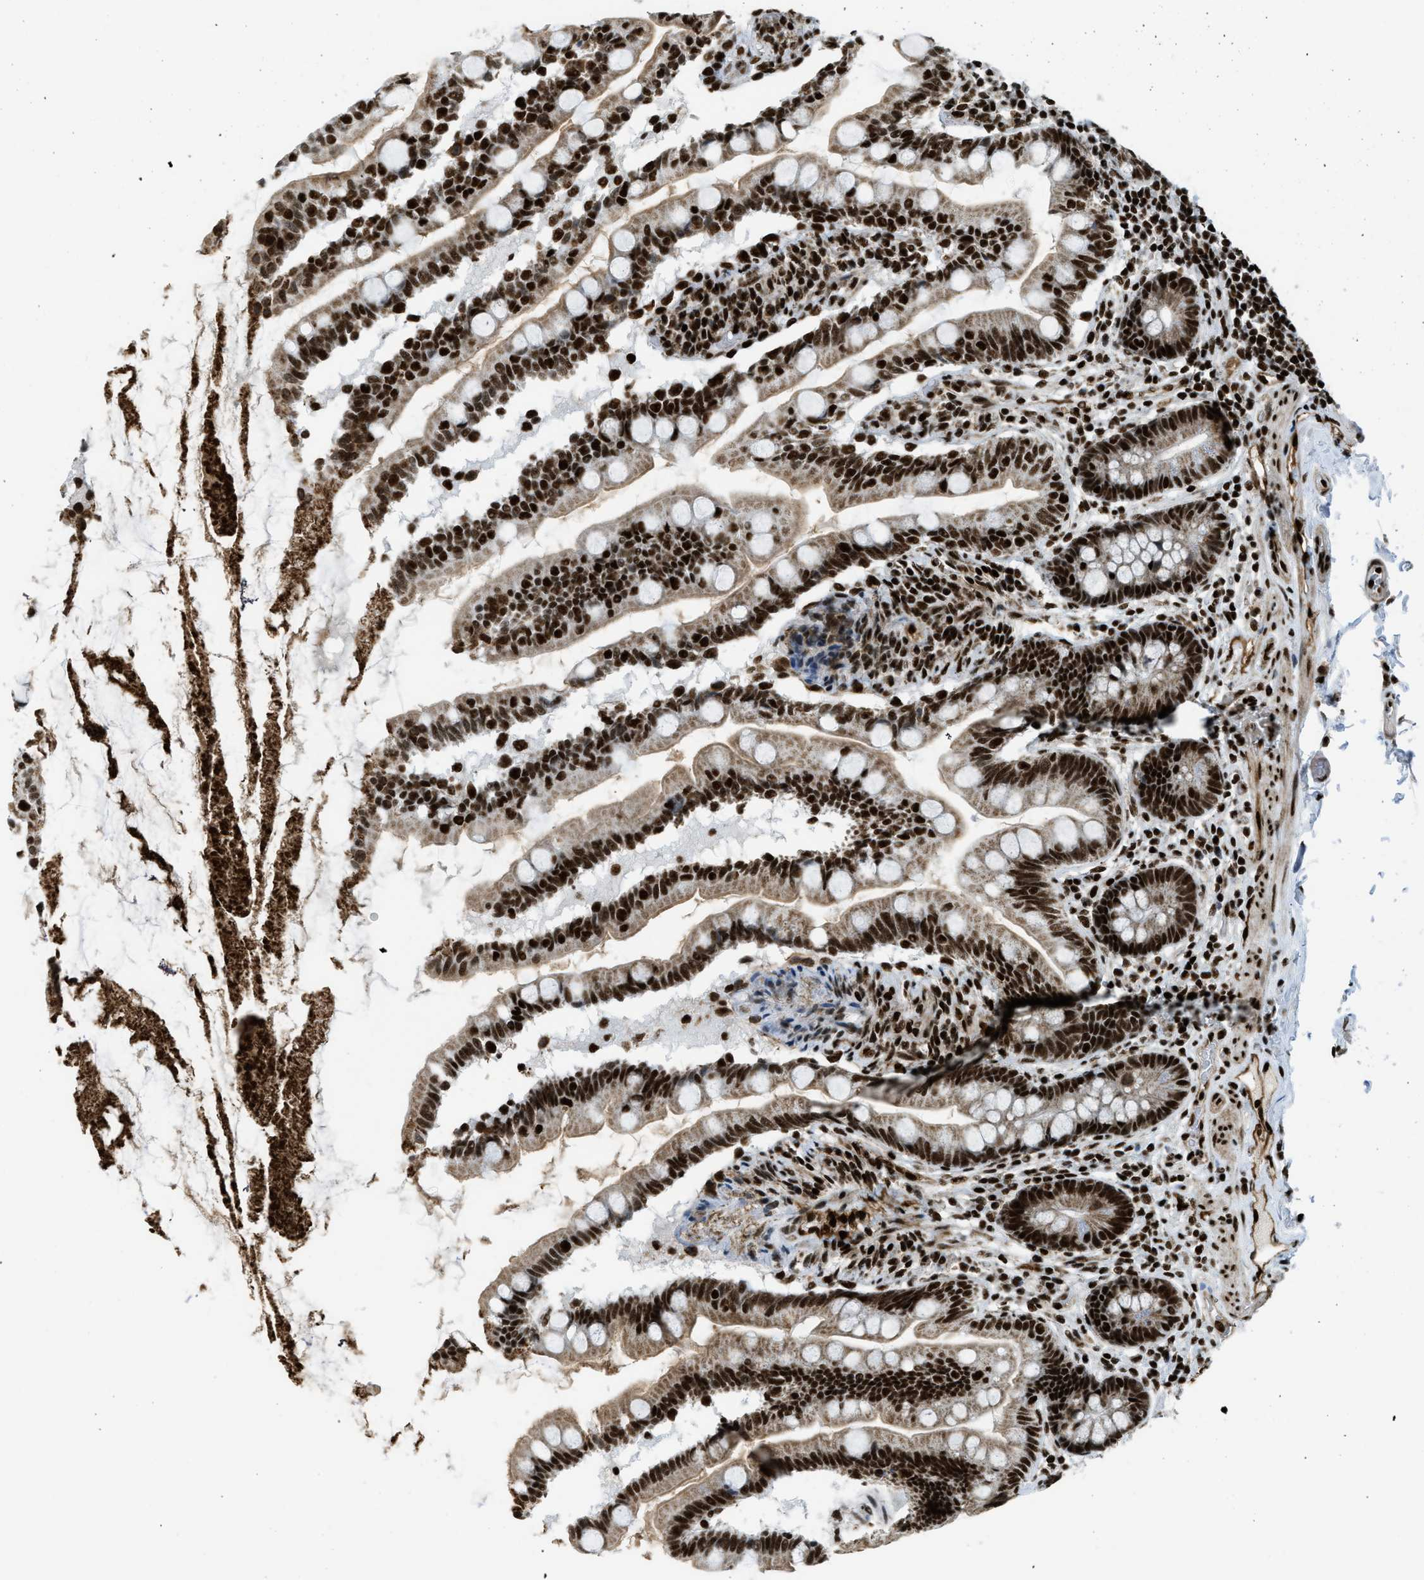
{"staining": {"intensity": "strong", "quantity": ">75%", "location": "cytoplasmic/membranous,nuclear"}, "tissue": "small intestine", "cell_type": "Glandular cells", "image_type": "normal", "snomed": [{"axis": "morphology", "description": "Normal tissue, NOS"}, {"axis": "topography", "description": "Small intestine"}], "caption": "Immunohistochemical staining of unremarkable human small intestine exhibits high levels of strong cytoplasmic/membranous,nuclear expression in approximately >75% of glandular cells. Immunohistochemistry (ihc) stains the protein of interest in brown and the nuclei are stained blue.", "gene": "GABPB1", "patient": {"sex": "female", "age": 56}}